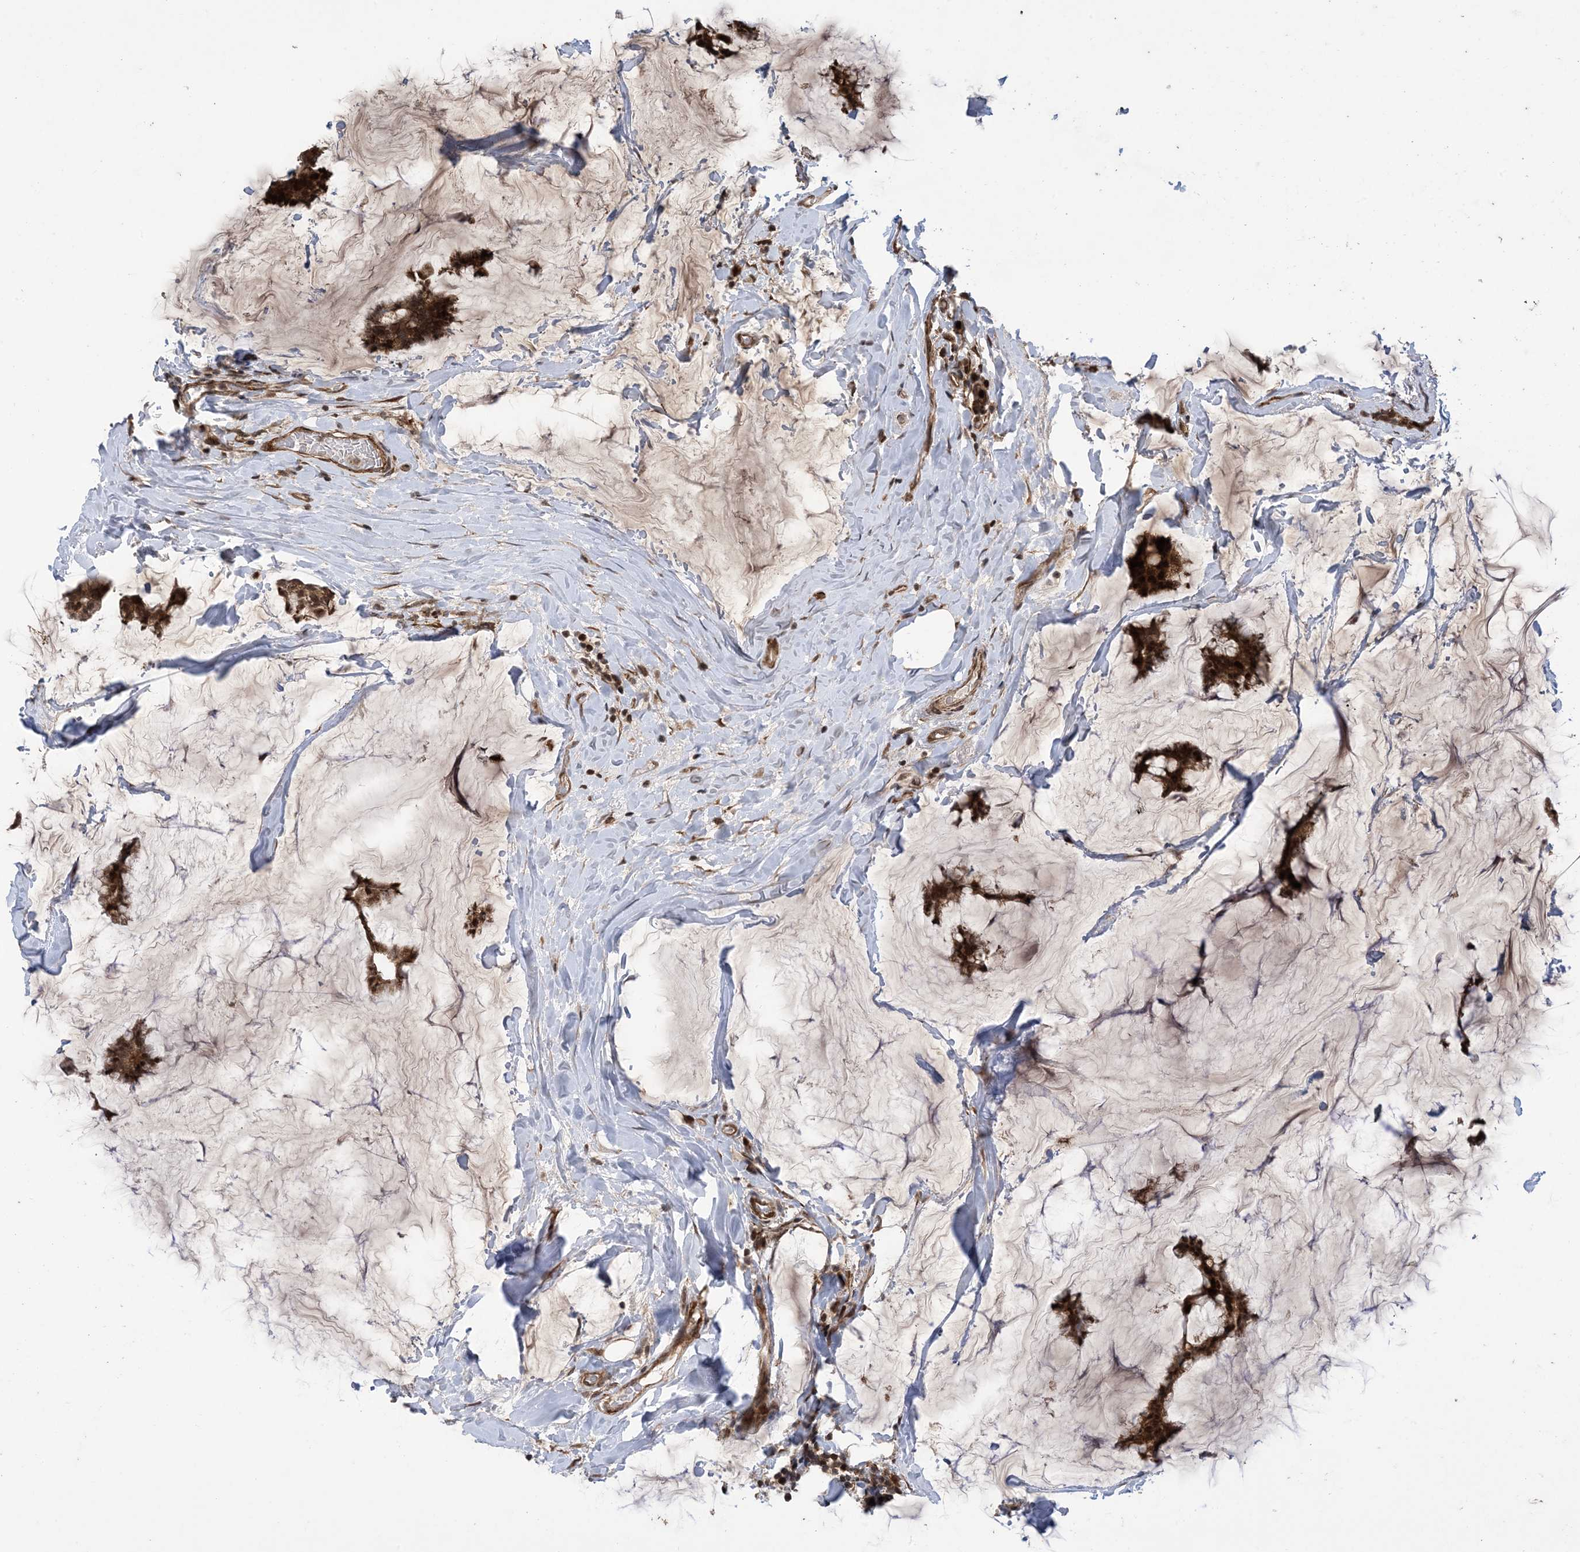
{"staining": {"intensity": "strong", "quantity": ">75%", "location": "cytoplasmic/membranous,nuclear"}, "tissue": "breast cancer", "cell_type": "Tumor cells", "image_type": "cancer", "snomed": [{"axis": "morphology", "description": "Duct carcinoma"}, {"axis": "topography", "description": "Breast"}], "caption": "Protein analysis of breast cancer tissue displays strong cytoplasmic/membranous and nuclear staining in about >75% of tumor cells.", "gene": "ZNF511", "patient": {"sex": "female", "age": 93}}